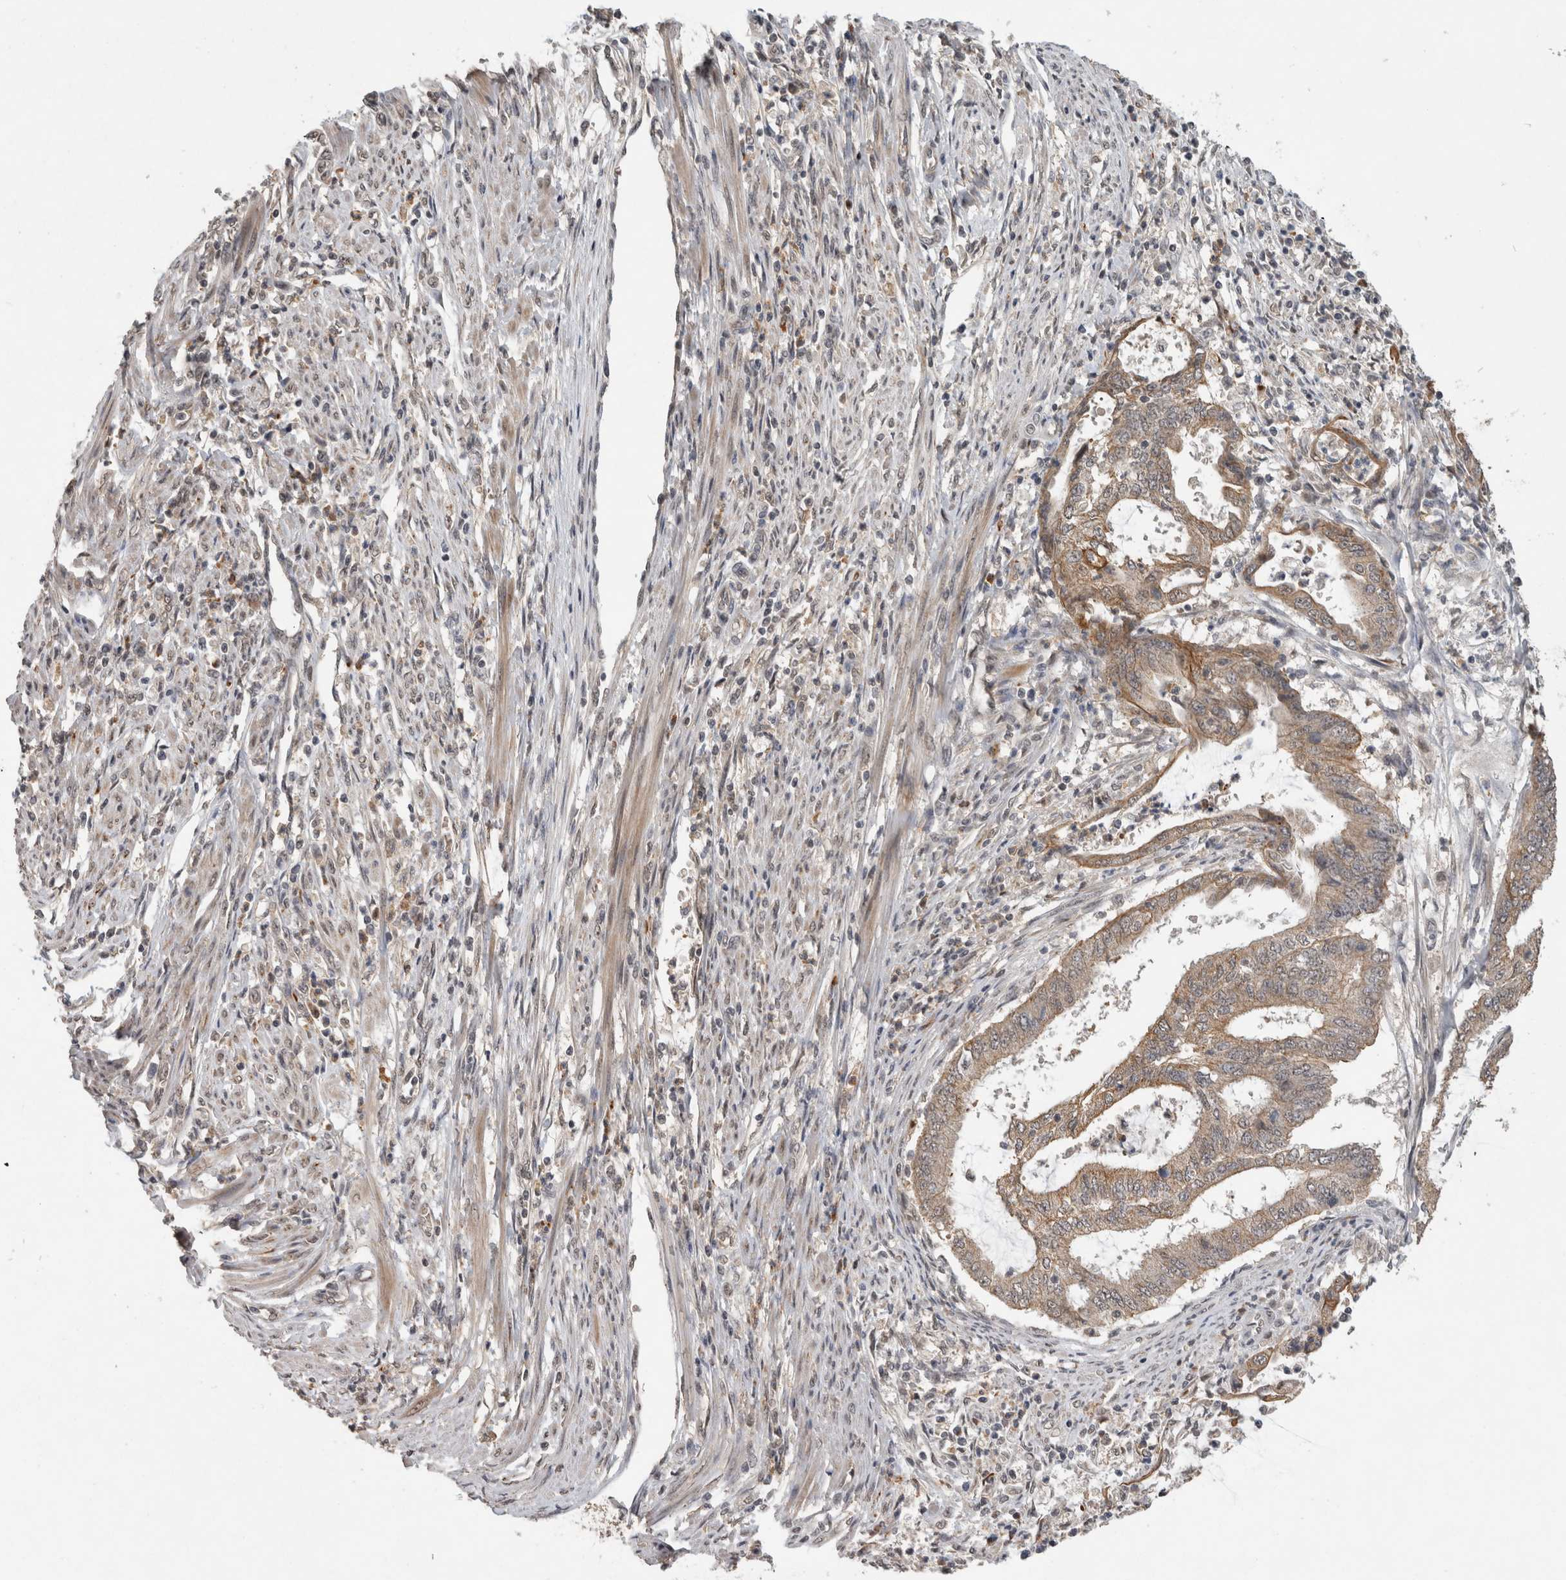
{"staining": {"intensity": "moderate", "quantity": ">75%", "location": "cytoplasmic/membranous"}, "tissue": "endometrial cancer", "cell_type": "Tumor cells", "image_type": "cancer", "snomed": [{"axis": "morphology", "description": "Adenocarcinoma, NOS"}, {"axis": "topography", "description": "Endometrium"}], "caption": "High-power microscopy captured an immunohistochemistry image of endometrial cancer (adenocarcinoma), revealing moderate cytoplasmic/membranous staining in about >75% of tumor cells.", "gene": "RHPN1", "patient": {"sex": "female", "age": 51}}